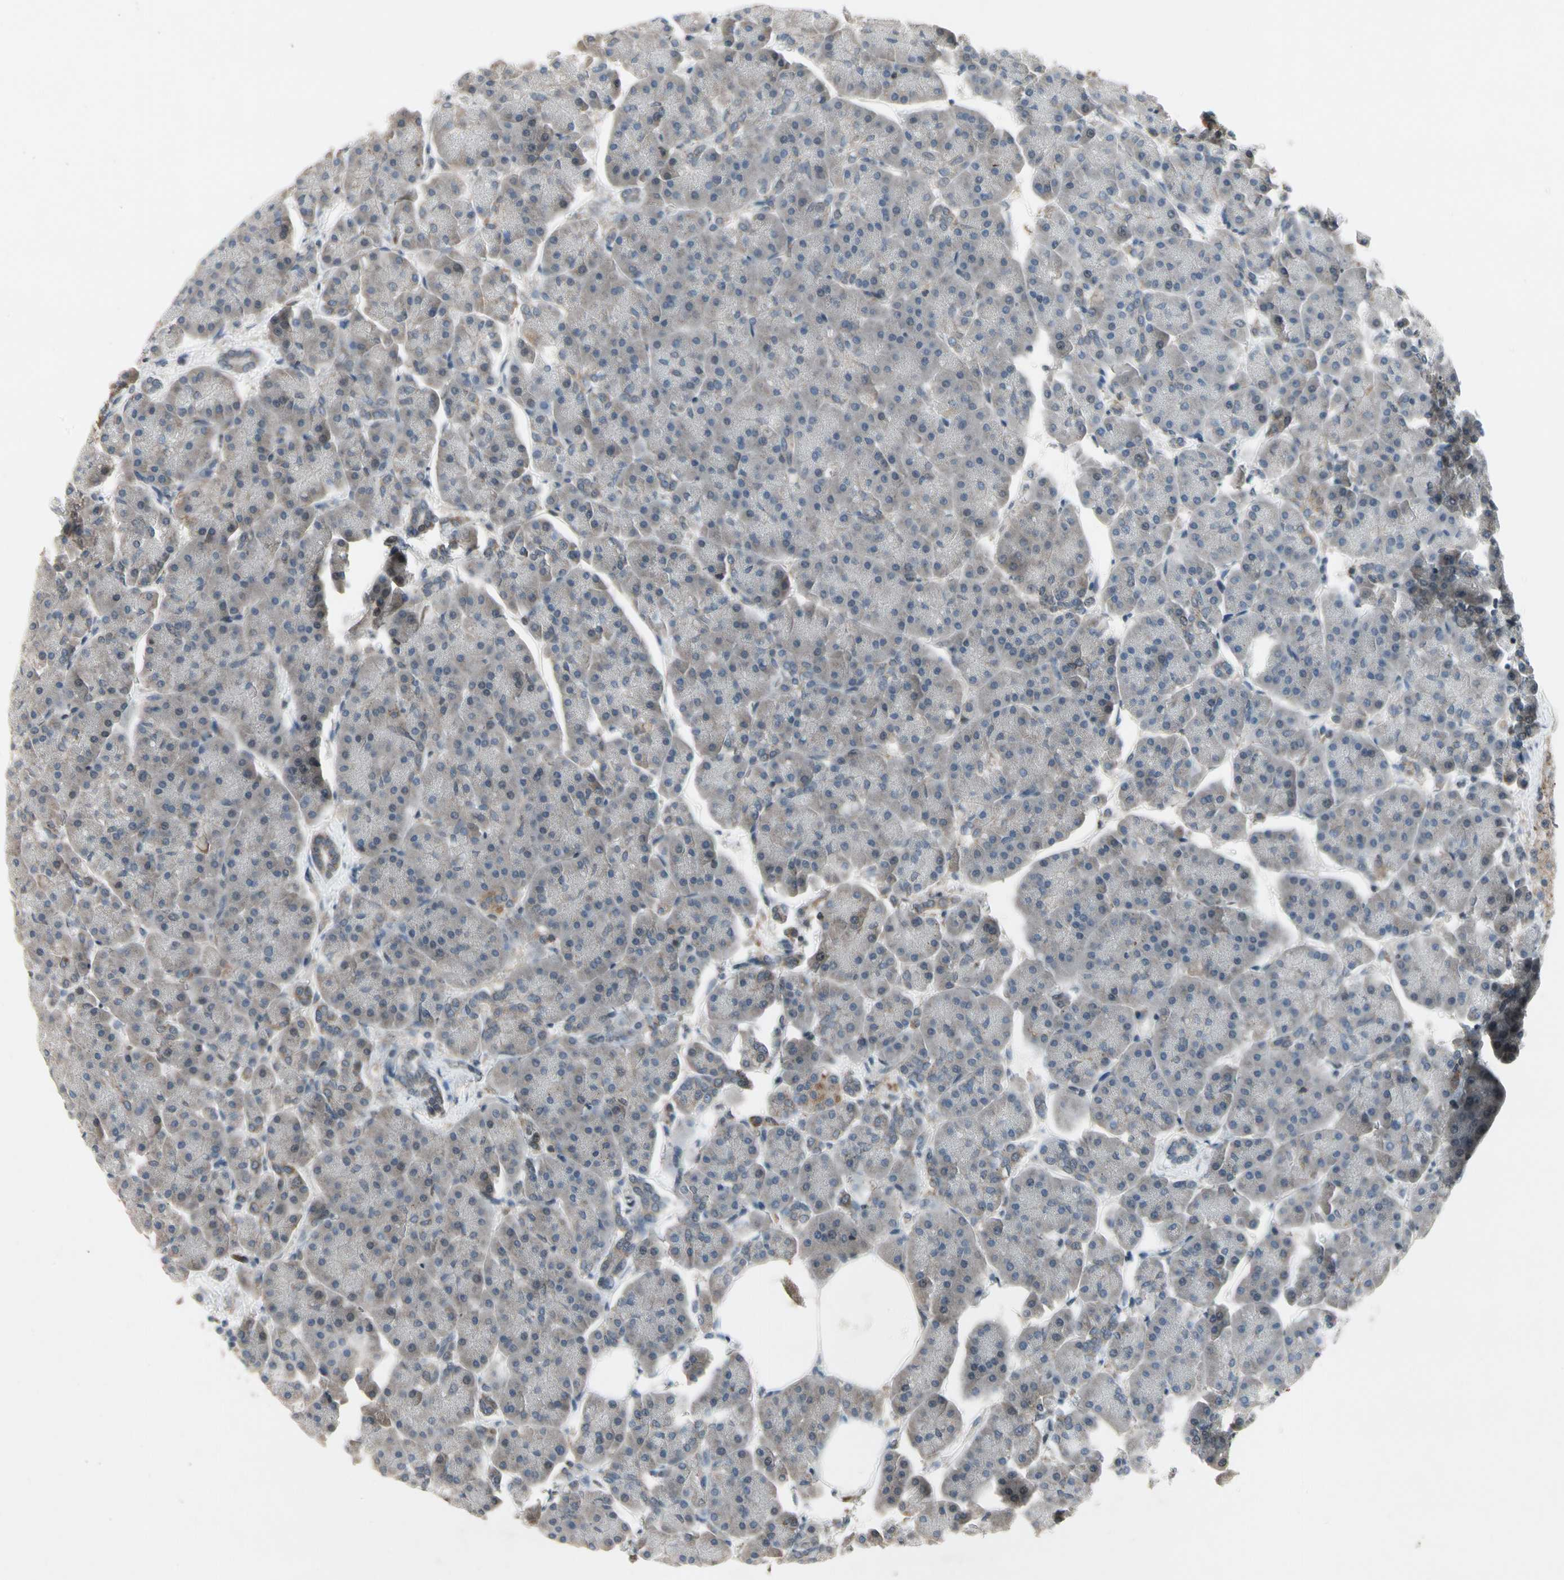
{"staining": {"intensity": "weak", "quantity": "<25%", "location": "cytoplasmic/membranous"}, "tissue": "pancreas", "cell_type": "Exocrine glandular cells", "image_type": "normal", "snomed": [{"axis": "morphology", "description": "Normal tissue, NOS"}, {"axis": "topography", "description": "Pancreas"}], "caption": "IHC histopathology image of normal pancreas stained for a protein (brown), which demonstrates no staining in exocrine glandular cells. (IHC, brightfield microscopy, high magnification).", "gene": "NMI", "patient": {"sex": "female", "age": 70}}